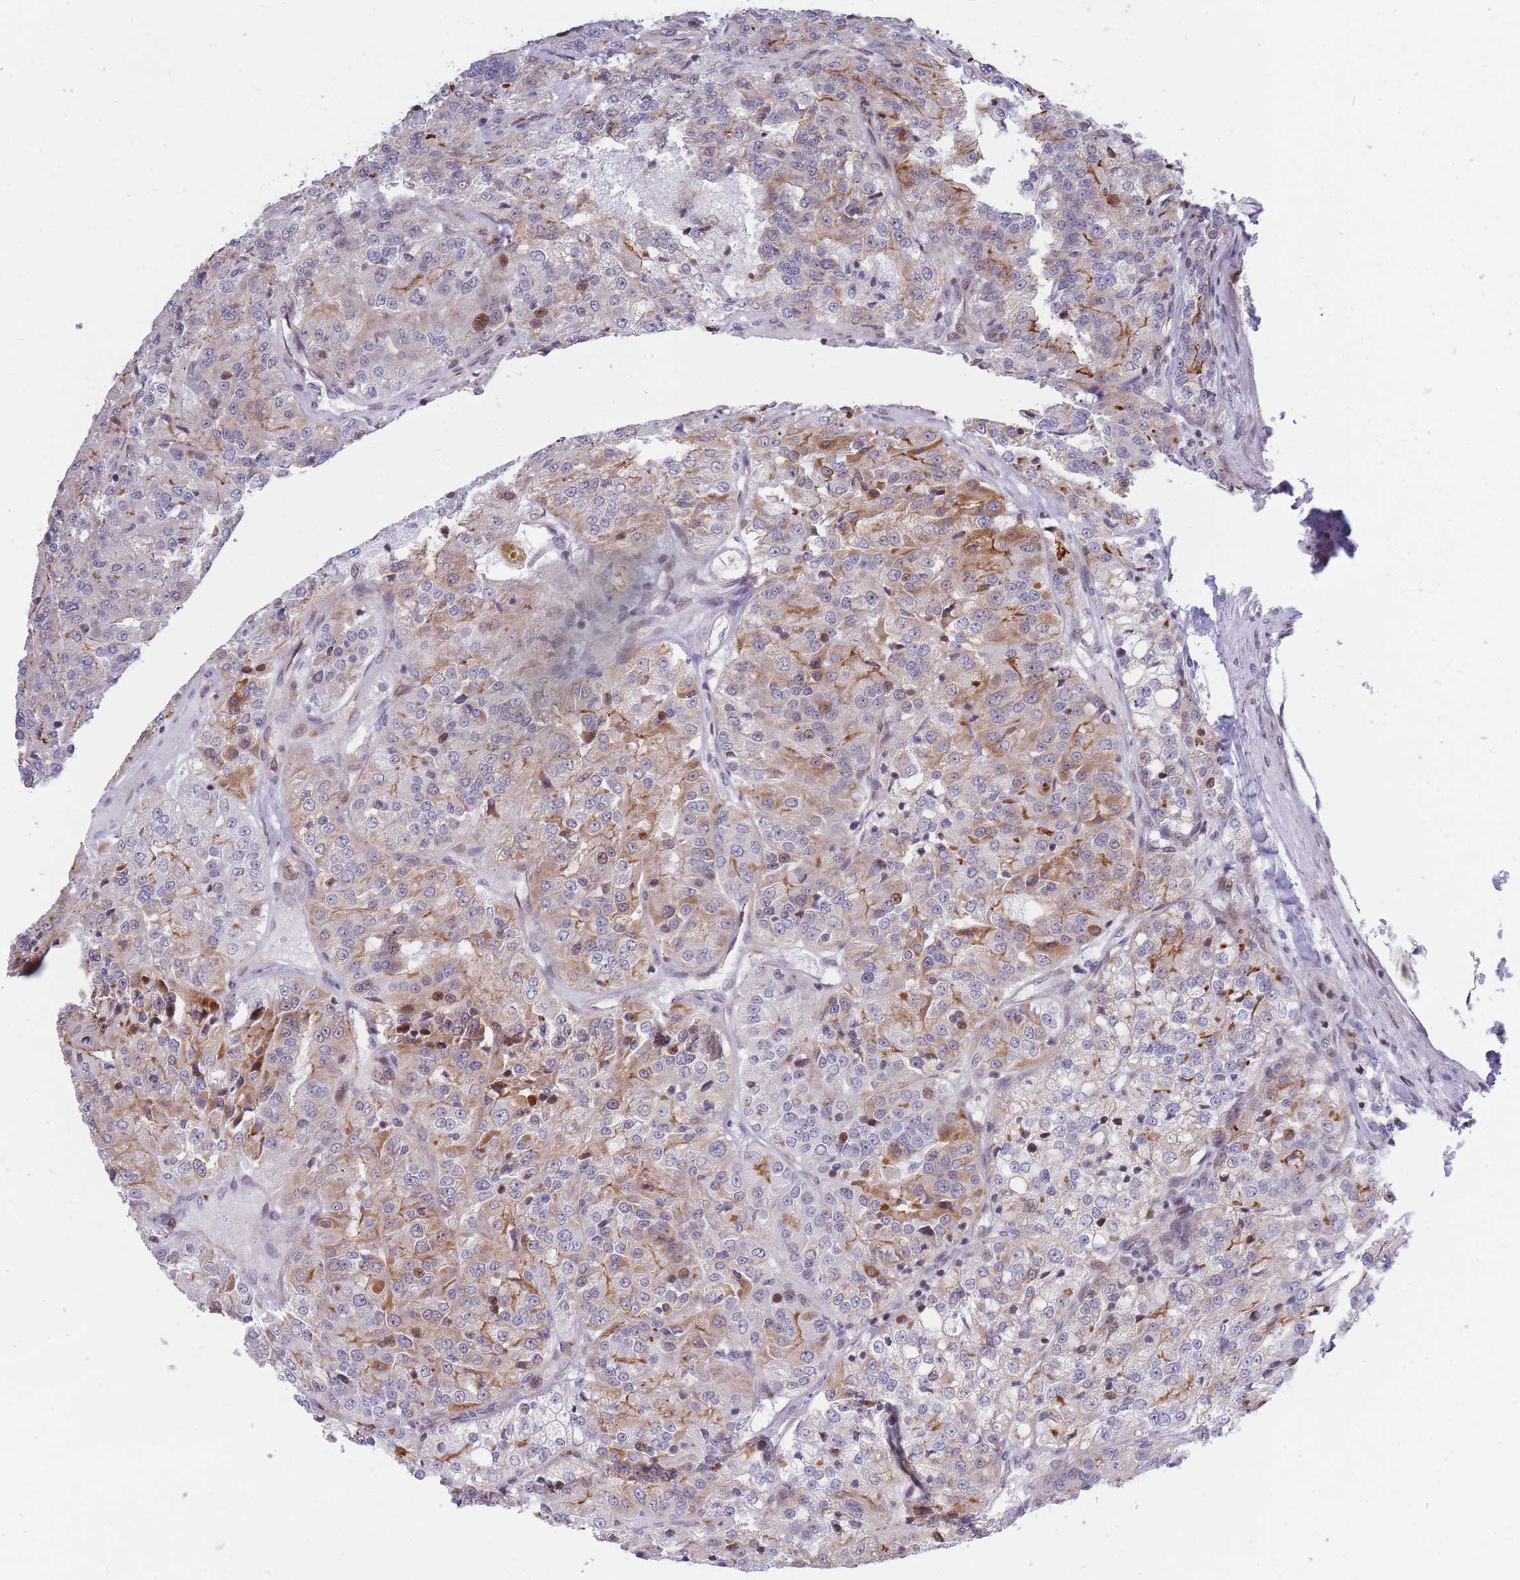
{"staining": {"intensity": "moderate", "quantity": "25%-75%", "location": "cytoplasmic/membranous,nuclear"}, "tissue": "renal cancer", "cell_type": "Tumor cells", "image_type": "cancer", "snomed": [{"axis": "morphology", "description": "Adenocarcinoma, NOS"}, {"axis": "topography", "description": "Kidney"}], "caption": "Immunohistochemistry of human renal cancer (adenocarcinoma) reveals medium levels of moderate cytoplasmic/membranous and nuclear staining in about 25%-75% of tumor cells. The protein is shown in brown color, while the nuclei are stained blue.", "gene": "MOB4", "patient": {"sex": "female", "age": 63}}